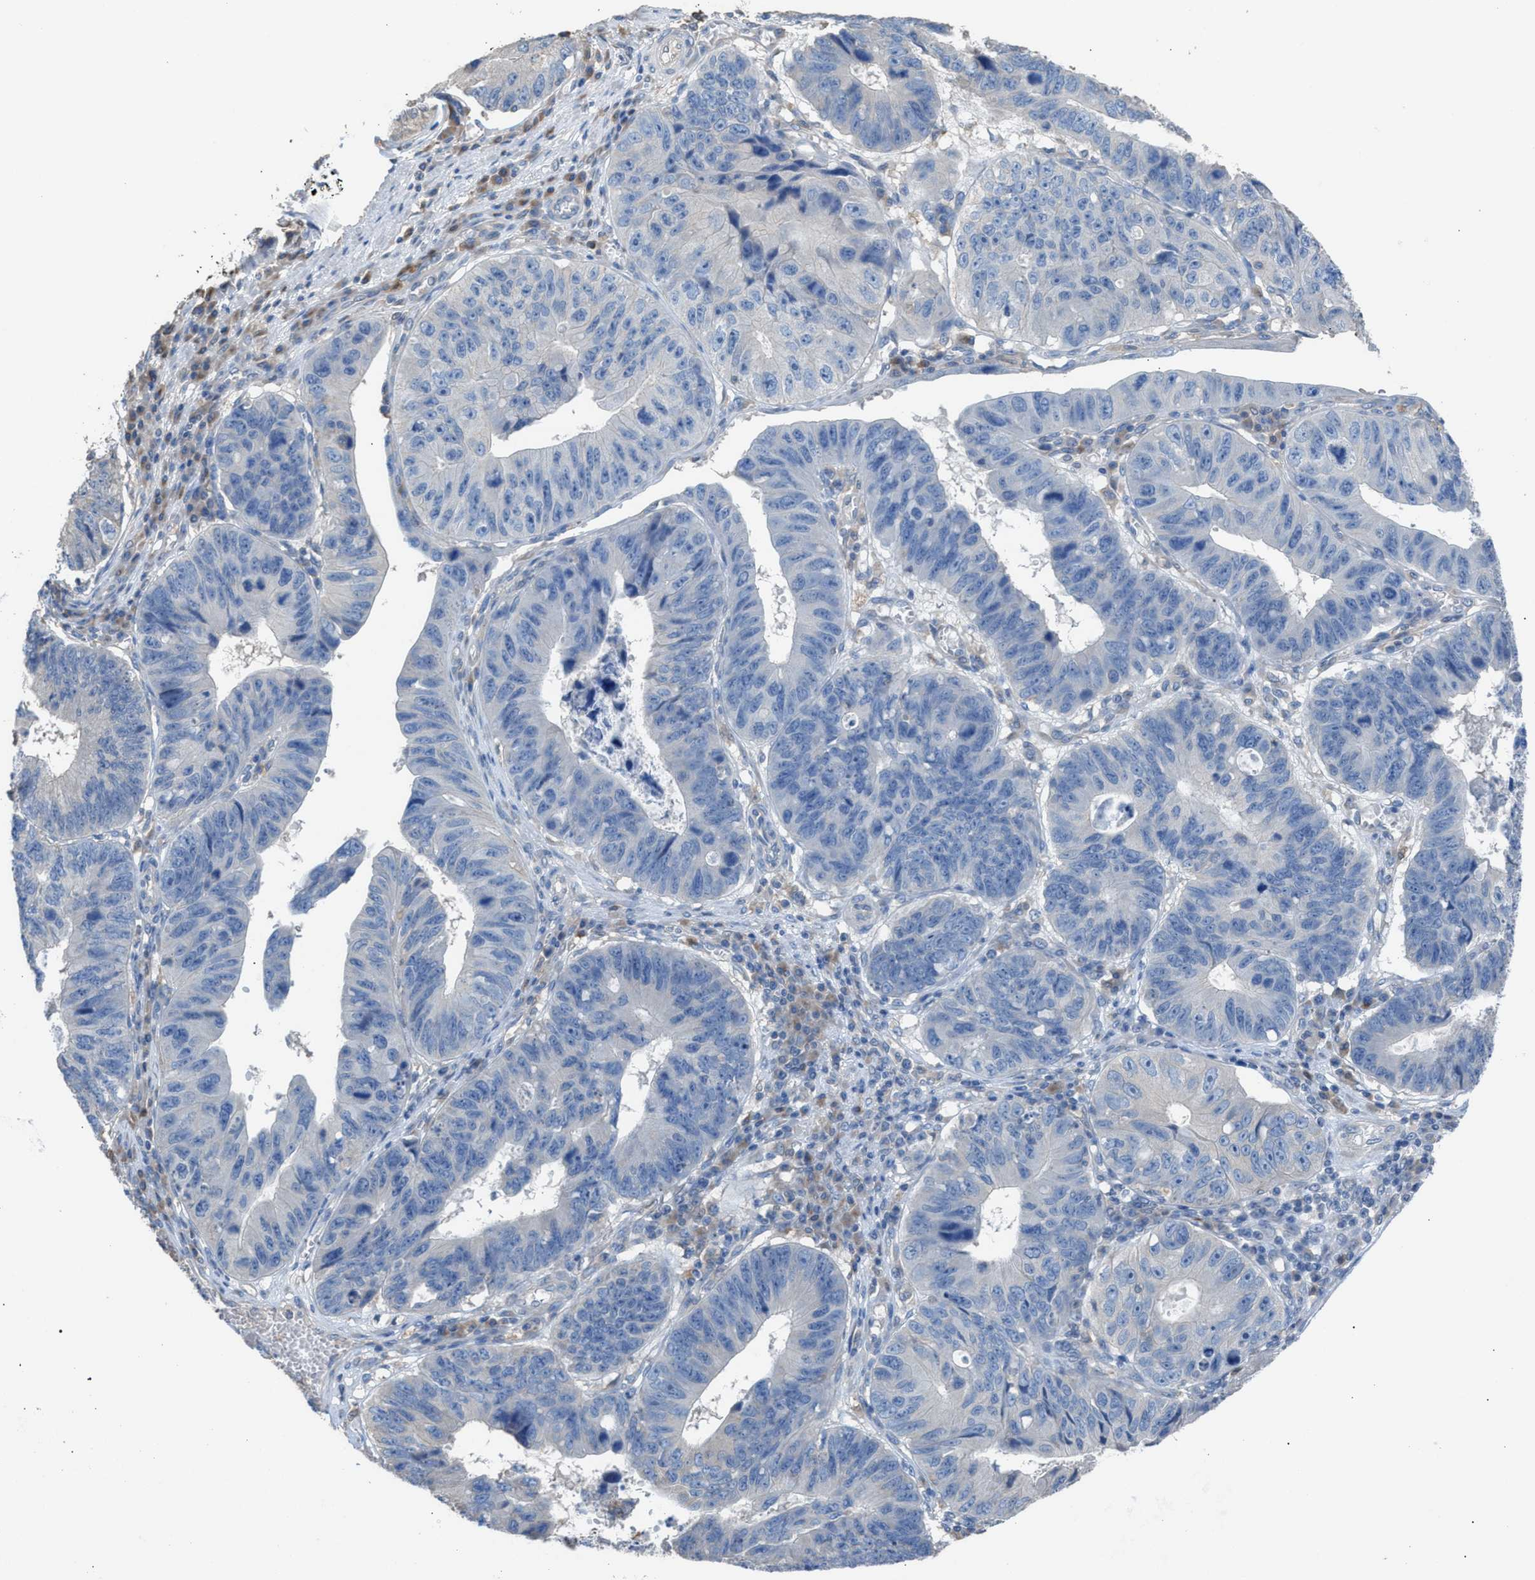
{"staining": {"intensity": "negative", "quantity": "none", "location": "none"}, "tissue": "stomach cancer", "cell_type": "Tumor cells", "image_type": "cancer", "snomed": [{"axis": "morphology", "description": "Adenocarcinoma, NOS"}, {"axis": "topography", "description": "Stomach"}], "caption": "Stomach cancer was stained to show a protein in brown. There is no significant expression in tumor cells.", "gene": "NQO2", "patient": {"sex": "male", "age": 59}}